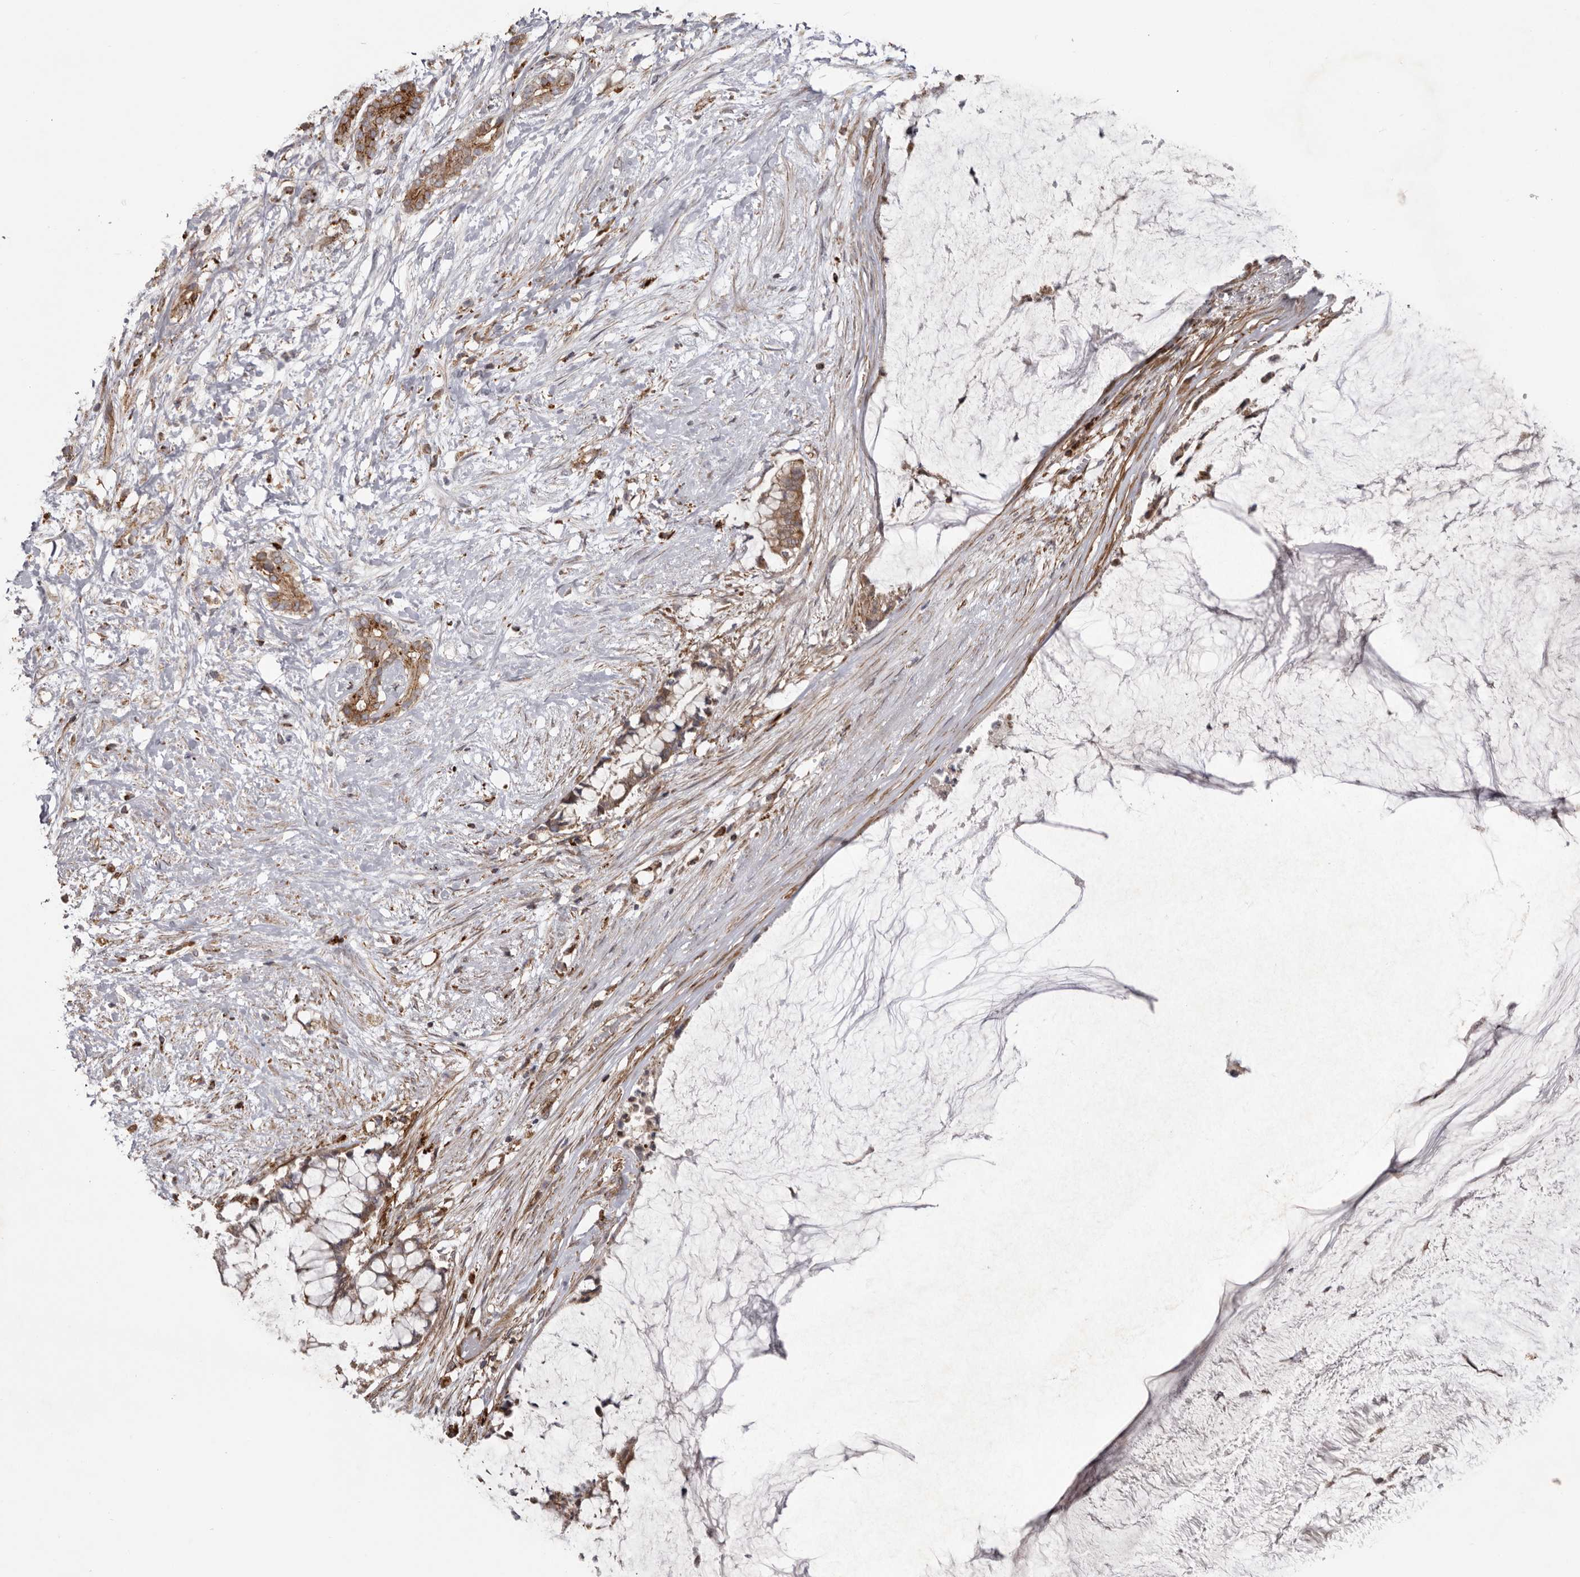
{"staining": {"intensity": "moderate", "quantity": ">75%", "location": "cytoplasmic/membranous"}, "tissue": "pancreatic cancer", "cell_type": "Tumor cells", "image_type": "cancer", "snomed": [{"axis": "morphology", "description": "Adenocarcinoma, NOS"}, {"axis": "topography", "description": "Pancreas"}], "caption": "Pancreatic cancer (adenocarcinoma) was stained to show a protein in brown. There is medium levels of moderate cytoplasmic/membranous staining in about >75% of tumor cells. (Brightfield microscopy of DAB IHC at high magnification).", "gene": "NUP43", "patient": {"sex": "male", "age": 41}}